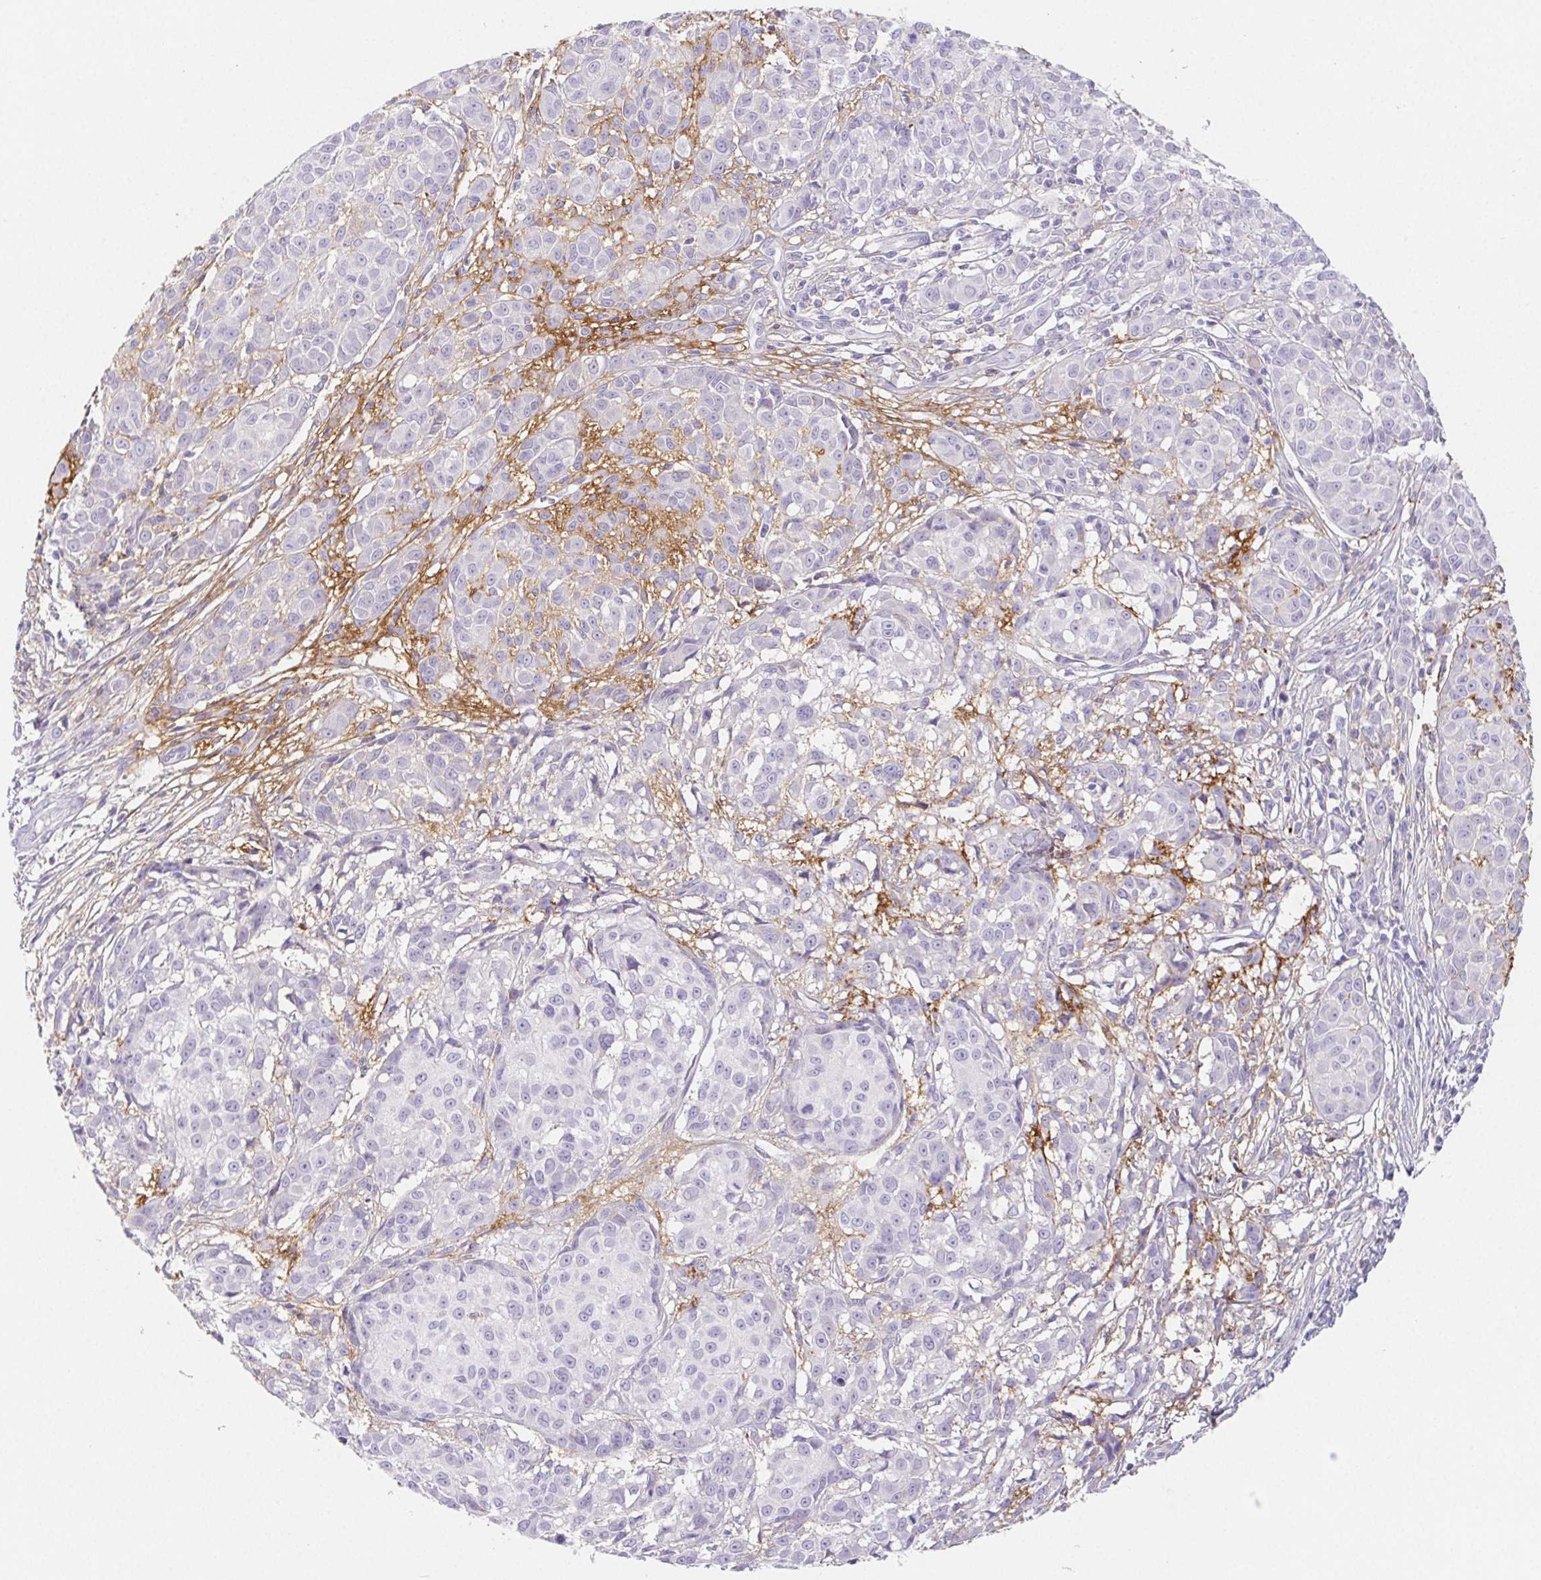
{"staining": {"intensity": "negative", "quantity": "none", "location": "none"}, "tissue": "melanoma", "cell_type": "Tumor cells", "image_type": "cancer", "snomed": [{"axis": "morphology", "description": "Malignant melanoma, NOS"}, {"axis": "topography", "description": "Skin"}], "caption": "Tumor cells are negative for brown protein staining in malignant melanoma.", "gene": "ITIH2", "patient": {"sex": "male", "age": 48}}